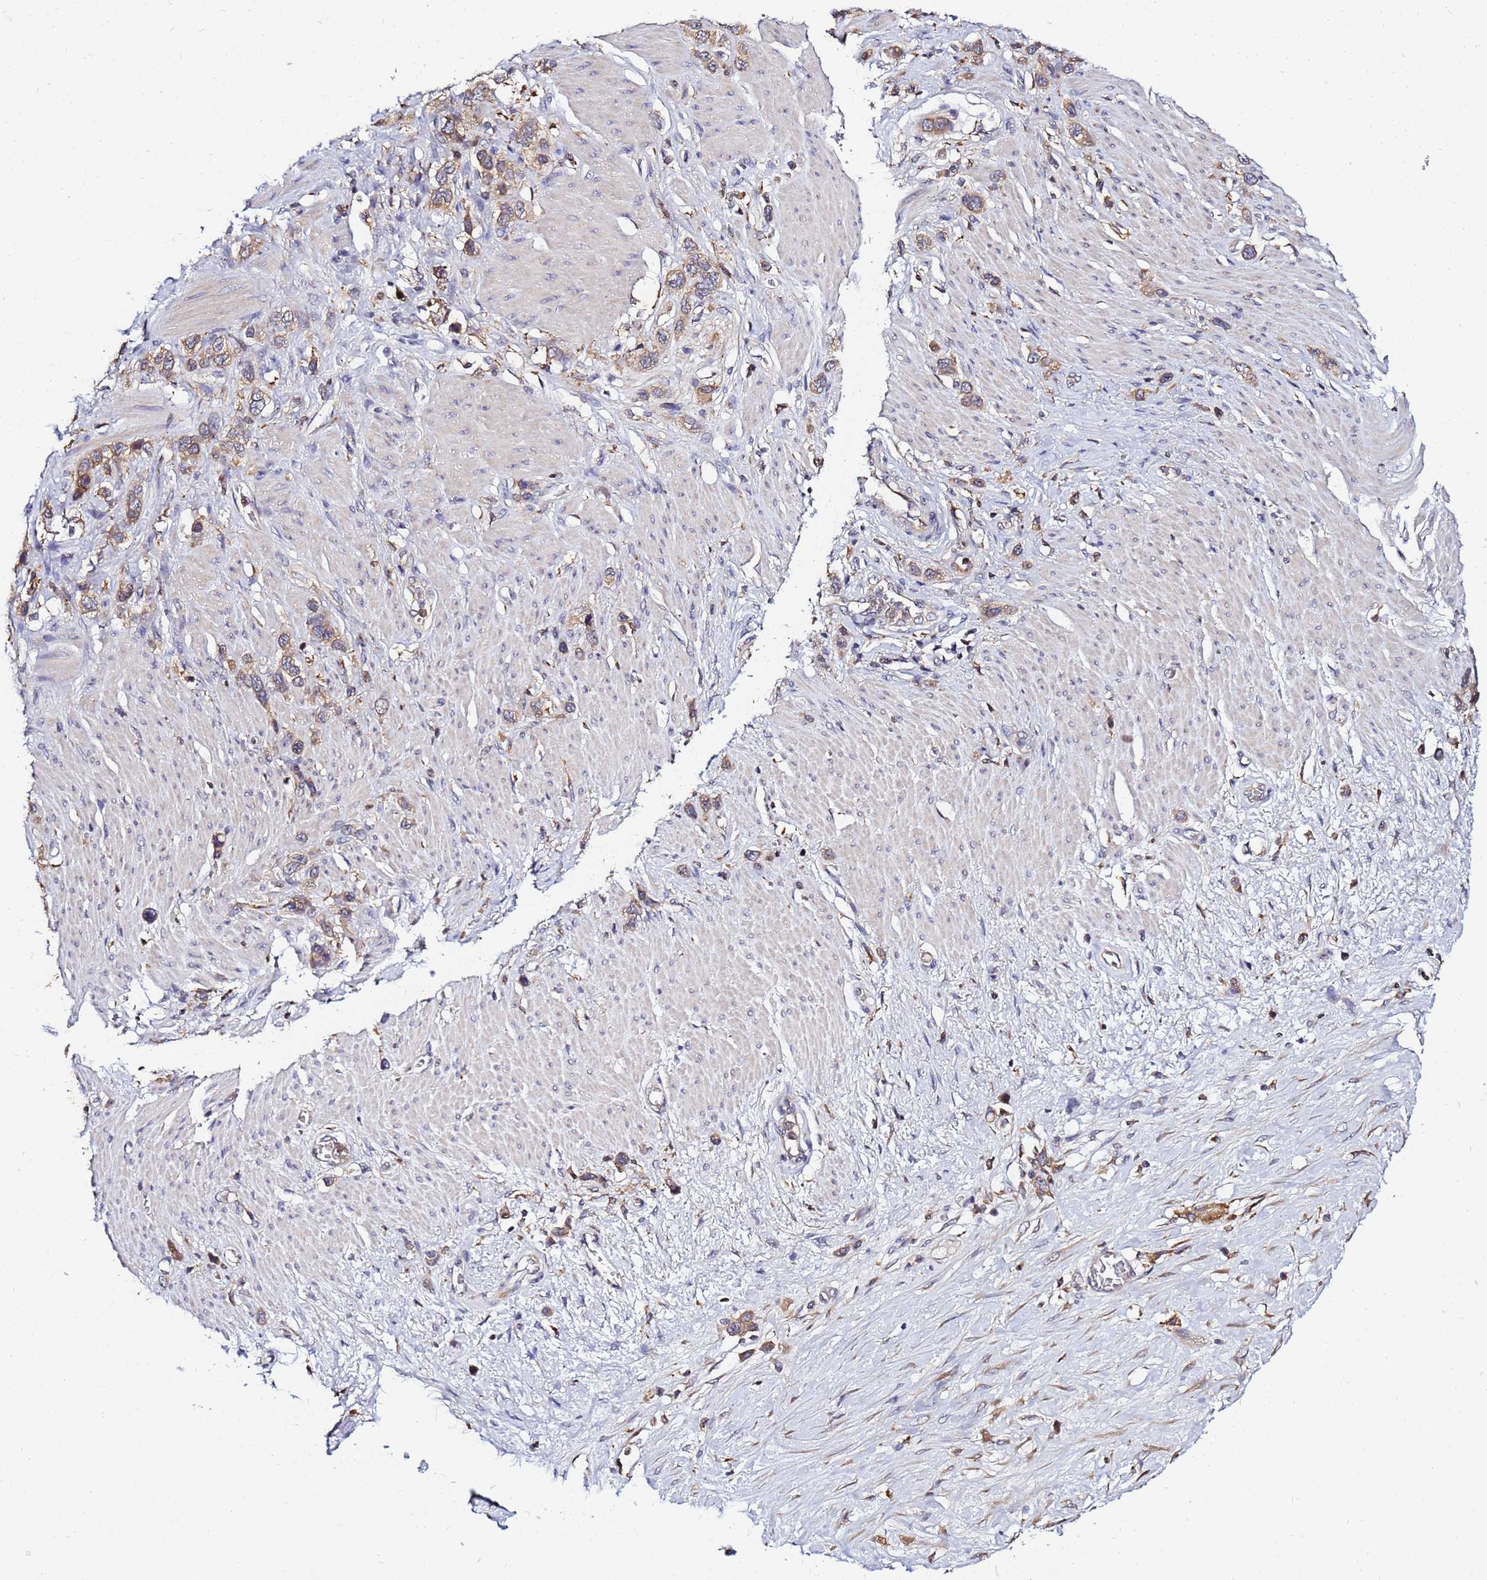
{"staining": {"intensity": "strong", "quantity": ">75%", "location": "cytoplasmic/membranous"}, "tissue": "stomach cancer", "cell_type": "Tumor cells", "image_type": "cancer", "snomed": [{"axis": "morphology", "description": "Adenocarcinoma, NOS"}, {"axis": "morphology", "description": "Adenocarcinoma, High grade"}, {"axis": "topography", "description": "Stomach, upper"}, {"axis": "topography", "description": "Stomach, lower"}], "caption": "The immunohistochemical stain shows strong cytoplasmic/membranous expression in tumor cells of stomach adenocarcinoma (high-grade) tissue. (IHC, brightfield microscopy, high magnification).", "gene": "ADPGK", "patient": {"sex": "female", "age": 65}}